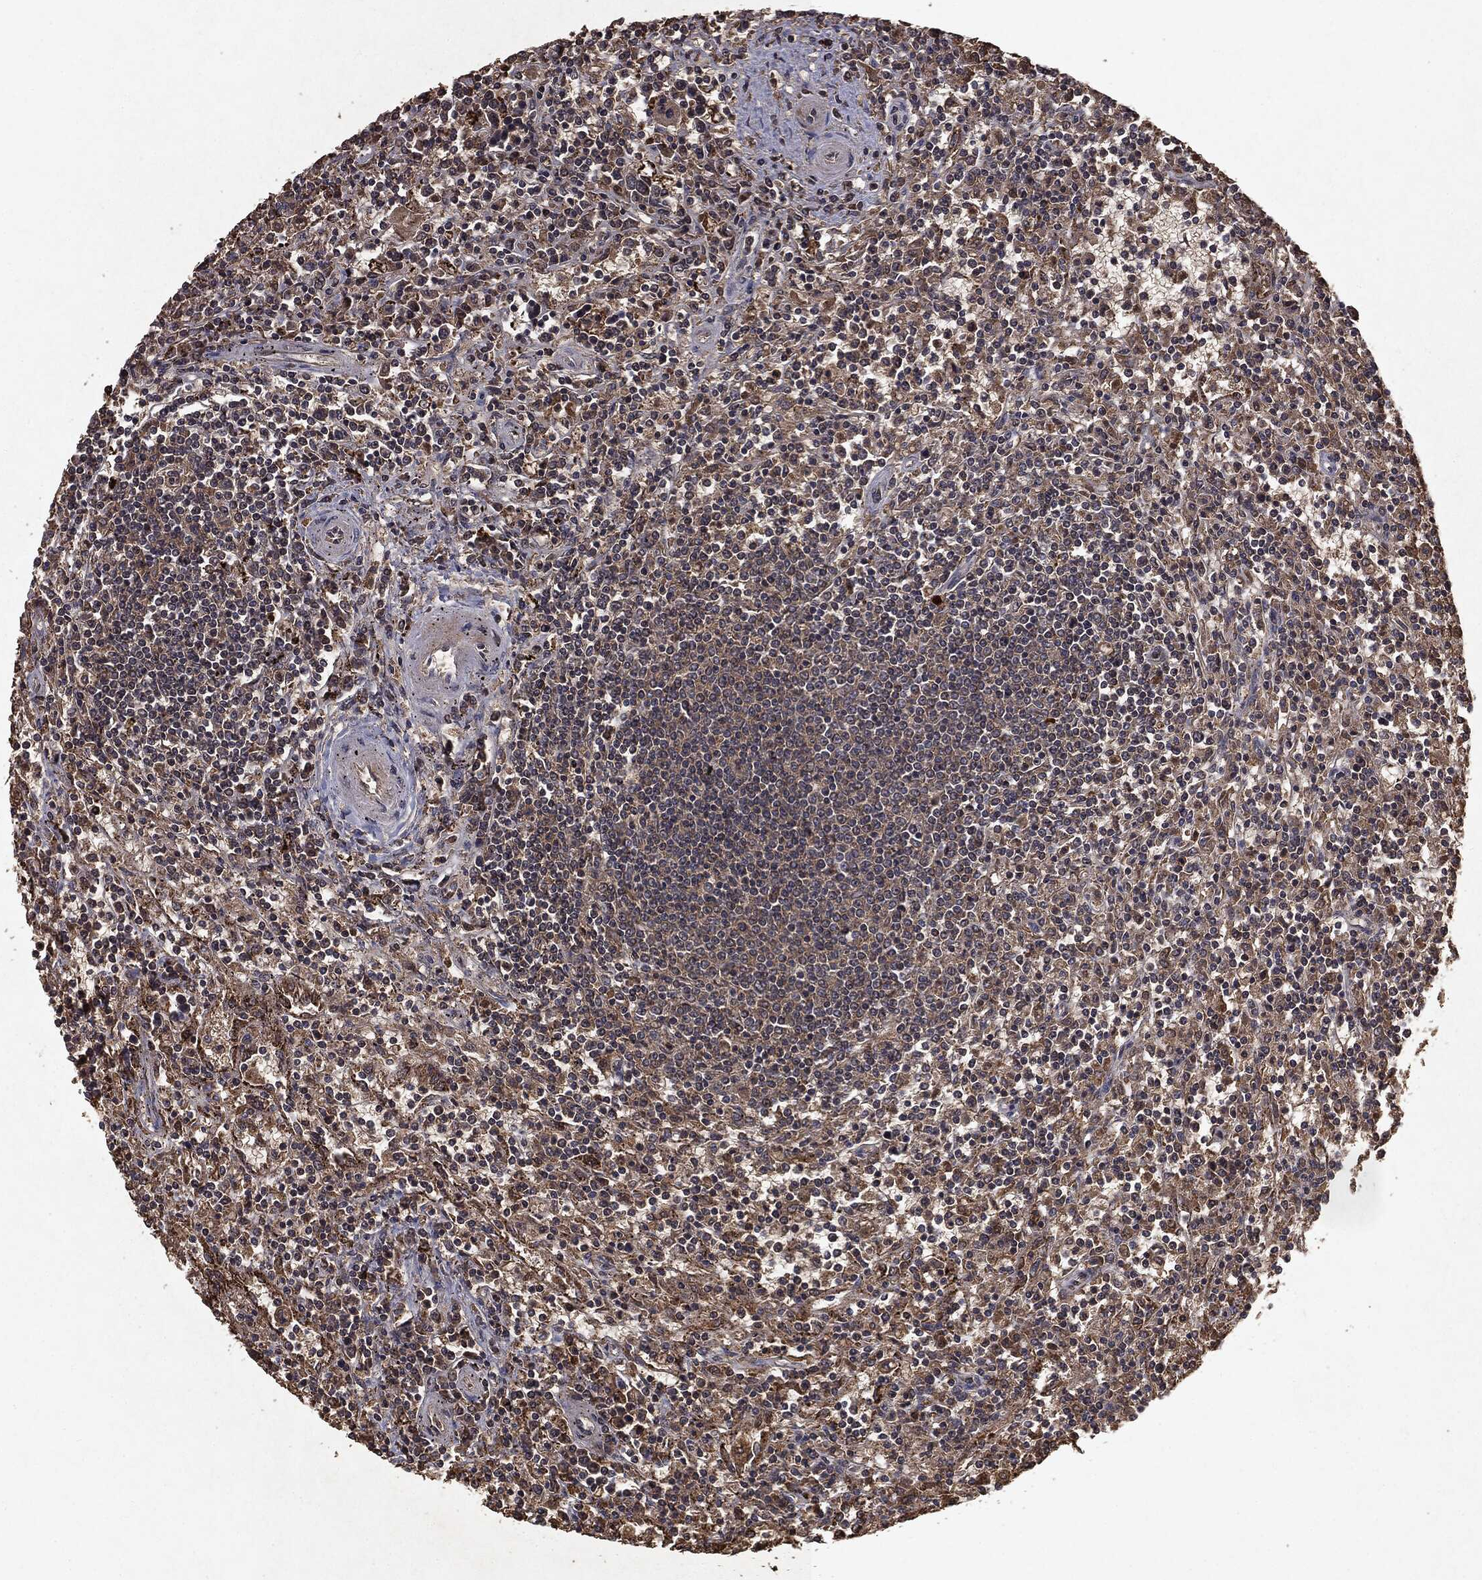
{"staining": {"intensity": "weak", "quantity": "<25%", "location": "cytoplasmic/membranous"}, "tissue": "lymphoma", "cell_type": "Tumor cells", "image_type": "cancer", "snomed": [{"axis": "morphology", "description": "Malignant lymphoma, non-Hodgkin's type, Low grade"}, {"axis": "topography", "description": "Spleen"}], "caption": "A photomicrograph of human lymphoma is negative for staining in tumor cells. (Stains: DAB (3,3'-diaminobenzidine) immunohistochemistry (IHC) with hematoxylin counter stain, Microscopy: brightfield microscopy at high magnification).", "gene": "MTOR", "patient": {"sex": "male", "age": 62}}